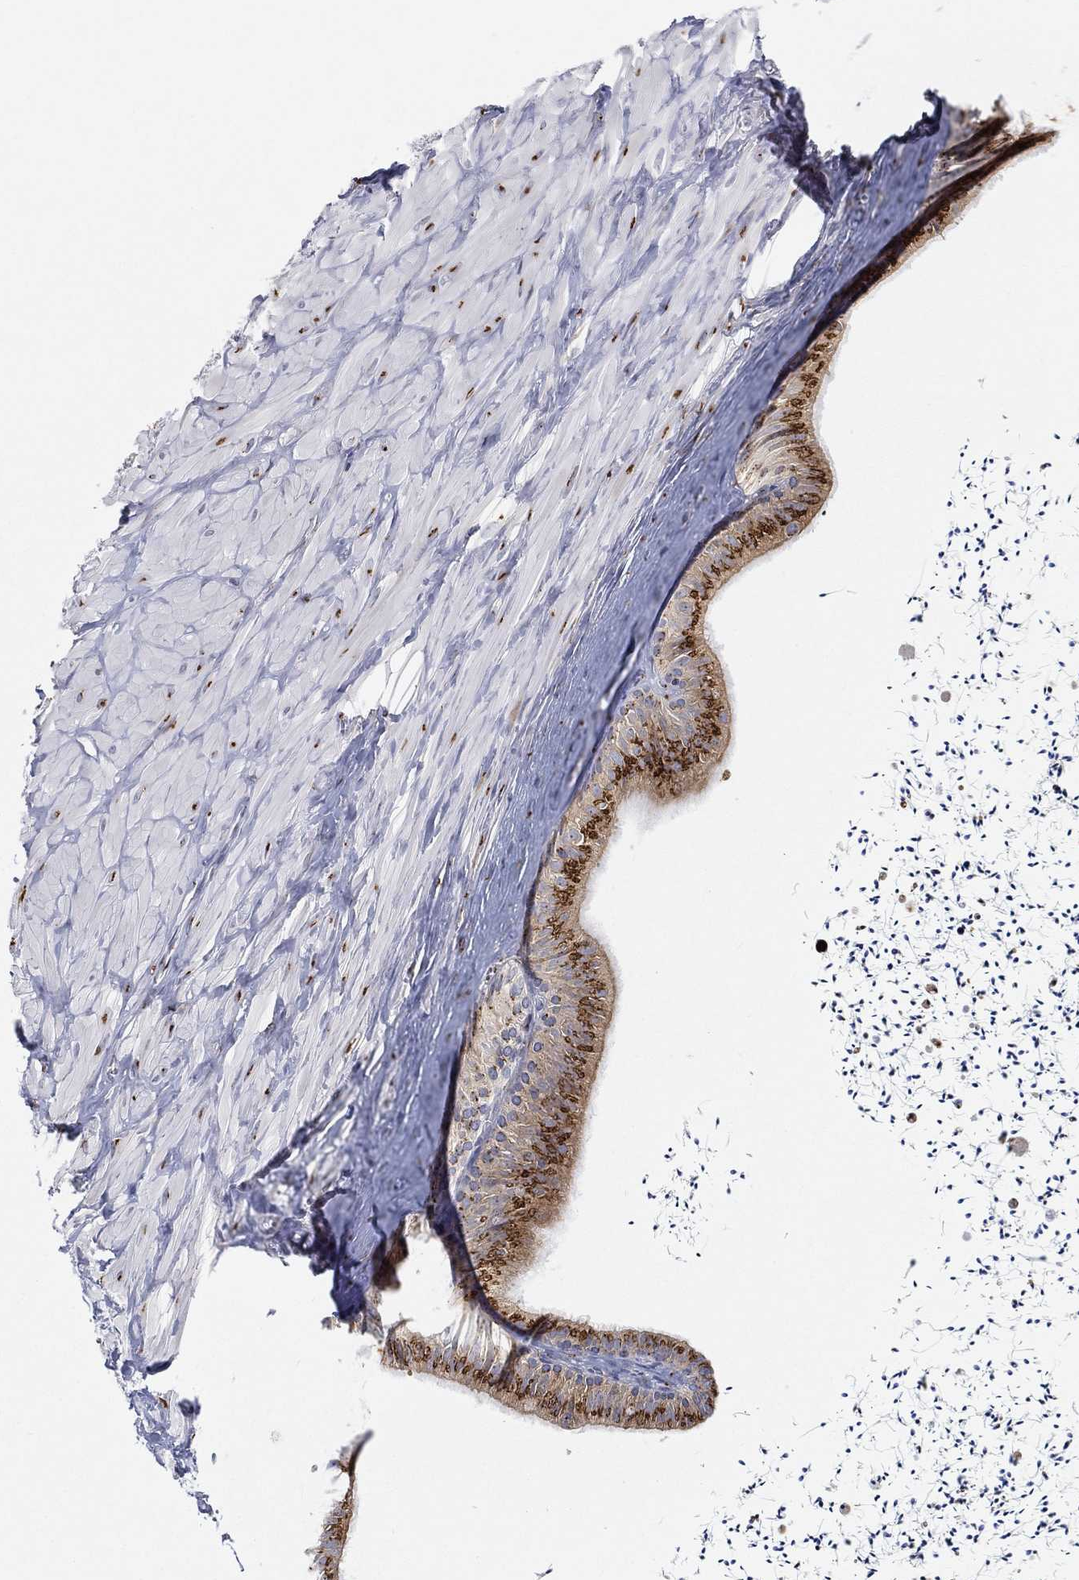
{"staining": {"intensity": "strong", "quantity": ">75%", "location": "cytoplasmic/membranous"}, "tissue": "epididymis", "cell_type": "Glandular cells", "image_type": "normal", "snomed": [{"axis": "morphology", "description": "Normal tissue, NOS"}, {"axis": "topography", "description": "Epididymis"}], "caption": "Normal epididymis was stained to show a protein in brown. There is high levels of strong cytoplasmic/membranous staining in about >75% of glandular cells. (DAB (3,3'-diaminobenzidine) = brown stain, brightfield microscopy at high magnification).", "gene": "TICAM1", "patient": {"sex": "male", "age": 32}}